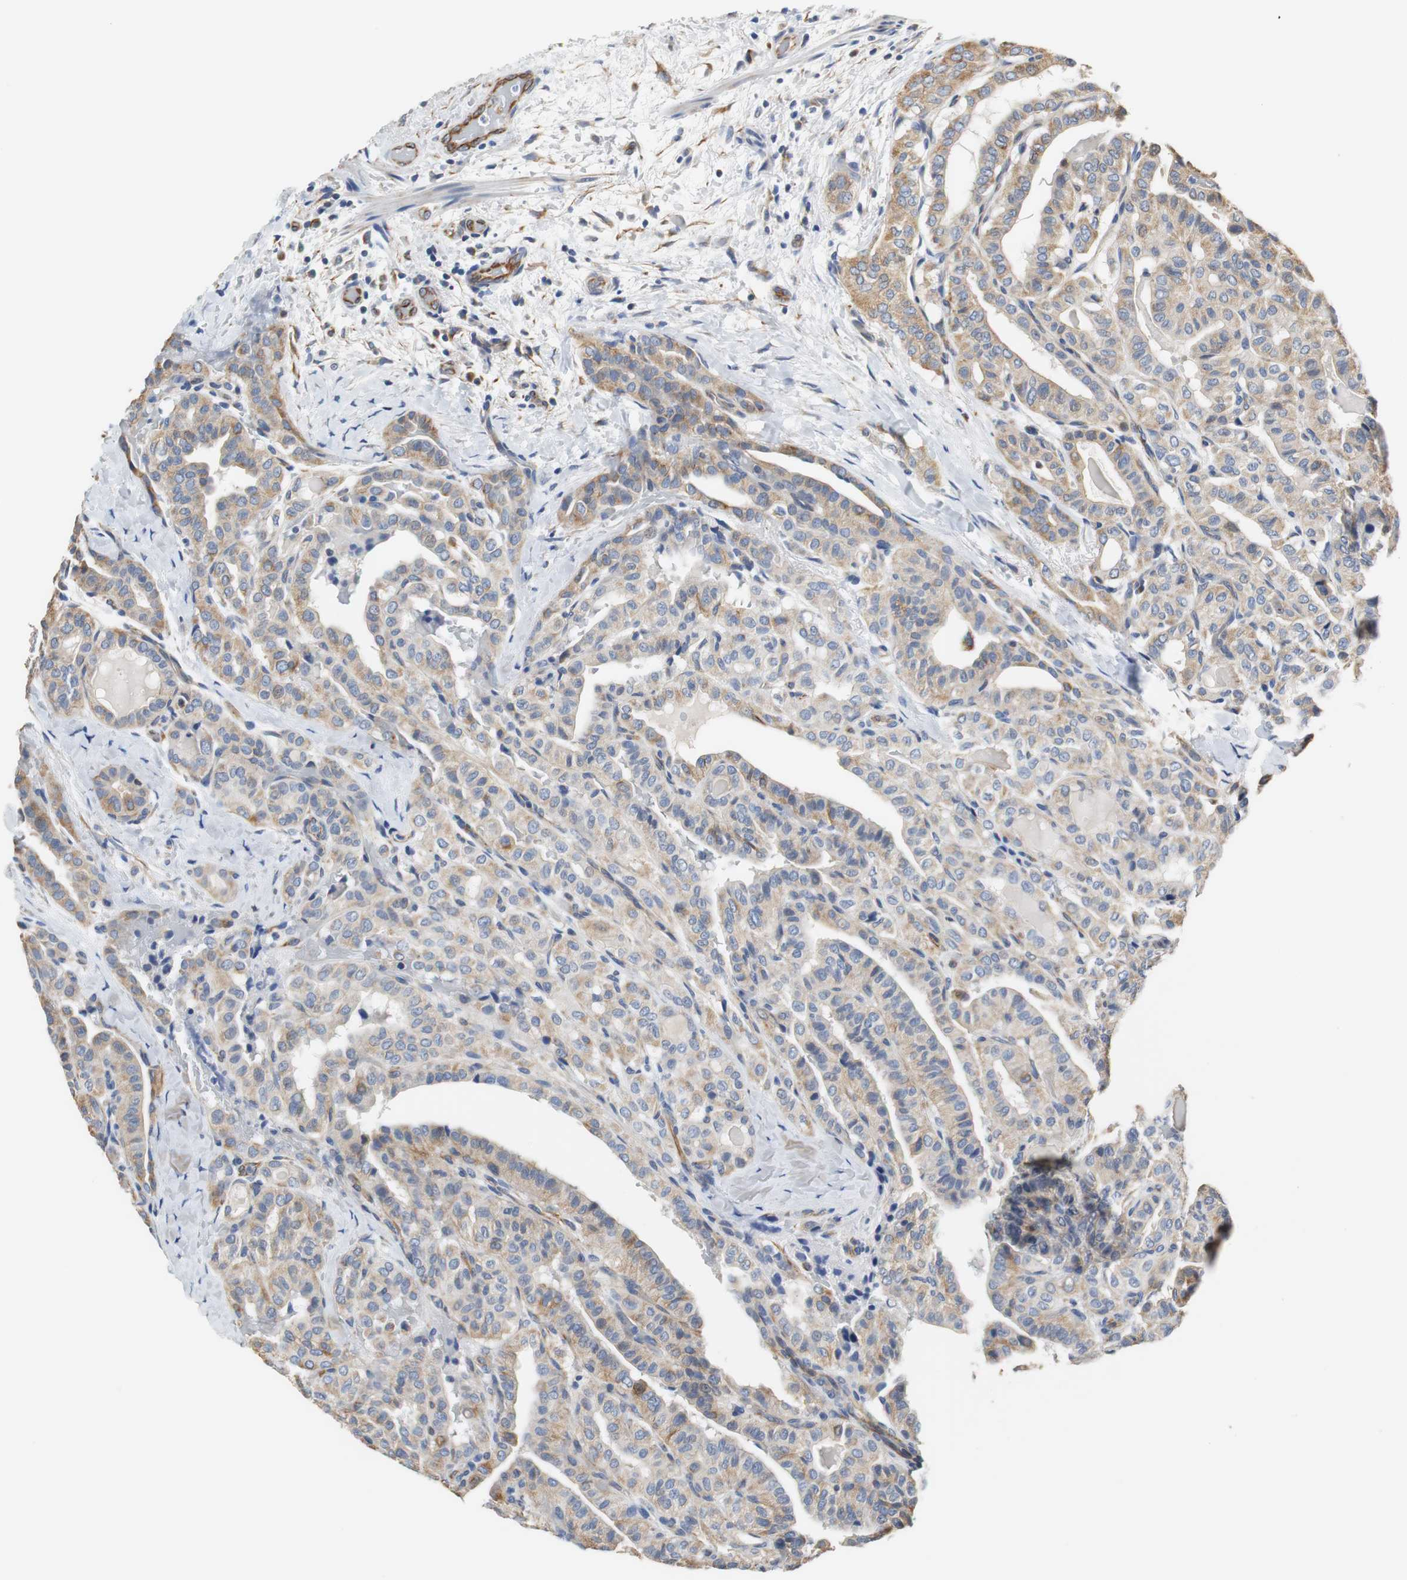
{"staining": {"intensity": "weak", "quantity": ">75%", "location": "cytoplasmic/membranous"}, "tissue": "thyroid cancer", "cell_type": "Tumor cells", "image_type": "cancer", "snomed": [{"axis": "morphology", "description": "Papillary adenocarcinoma, NOS"}, {"axis": "topography", "description": "Thyroid gland"}], "caption": "This photomicrograph reveals immunohistochemistry (IHC) staining of human thyroid papillary adenocarcinoma, with low weak cytoplasmic/membranous positivity in about >75% of tumor cells.", "gene": "PCK1", "patient": {"sex": "male", "age": 77}}